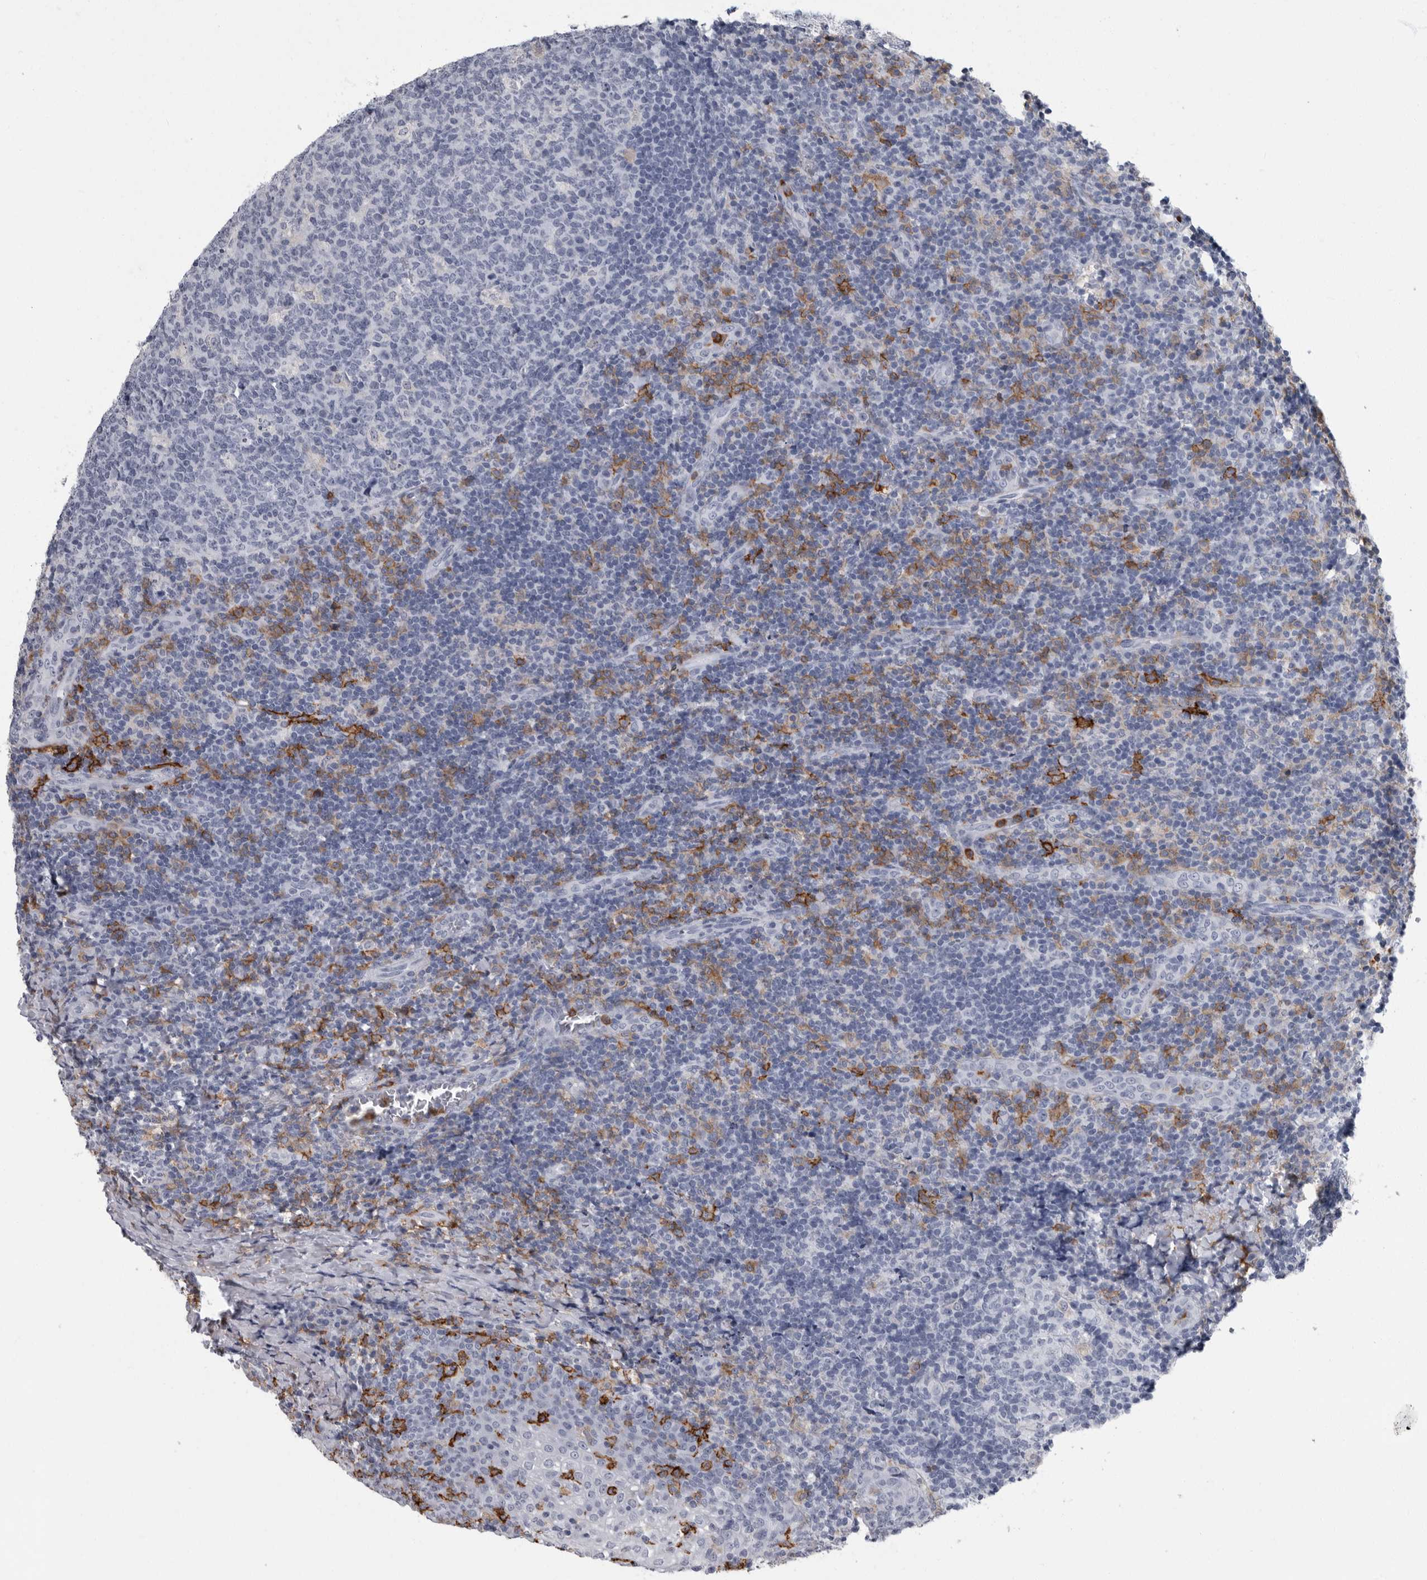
{"staining": {"intensity": "negative", "quantity": "none", "location": "none"}, "tissue": "tonsil", "cell_type": "Germinal center cells", "image_type": "normal", "snomed": [{"axis": "morphology", "description": "Normal tissue, NOS"}, {"axis": "topography", "description": "Tonsil"}], "caption": "This is an IHC histopathology image of benign tonsil. There is no positivity in germinal center cells.", "gene": "FCER1G", "patient": {"sex": "female", "age": 19}}